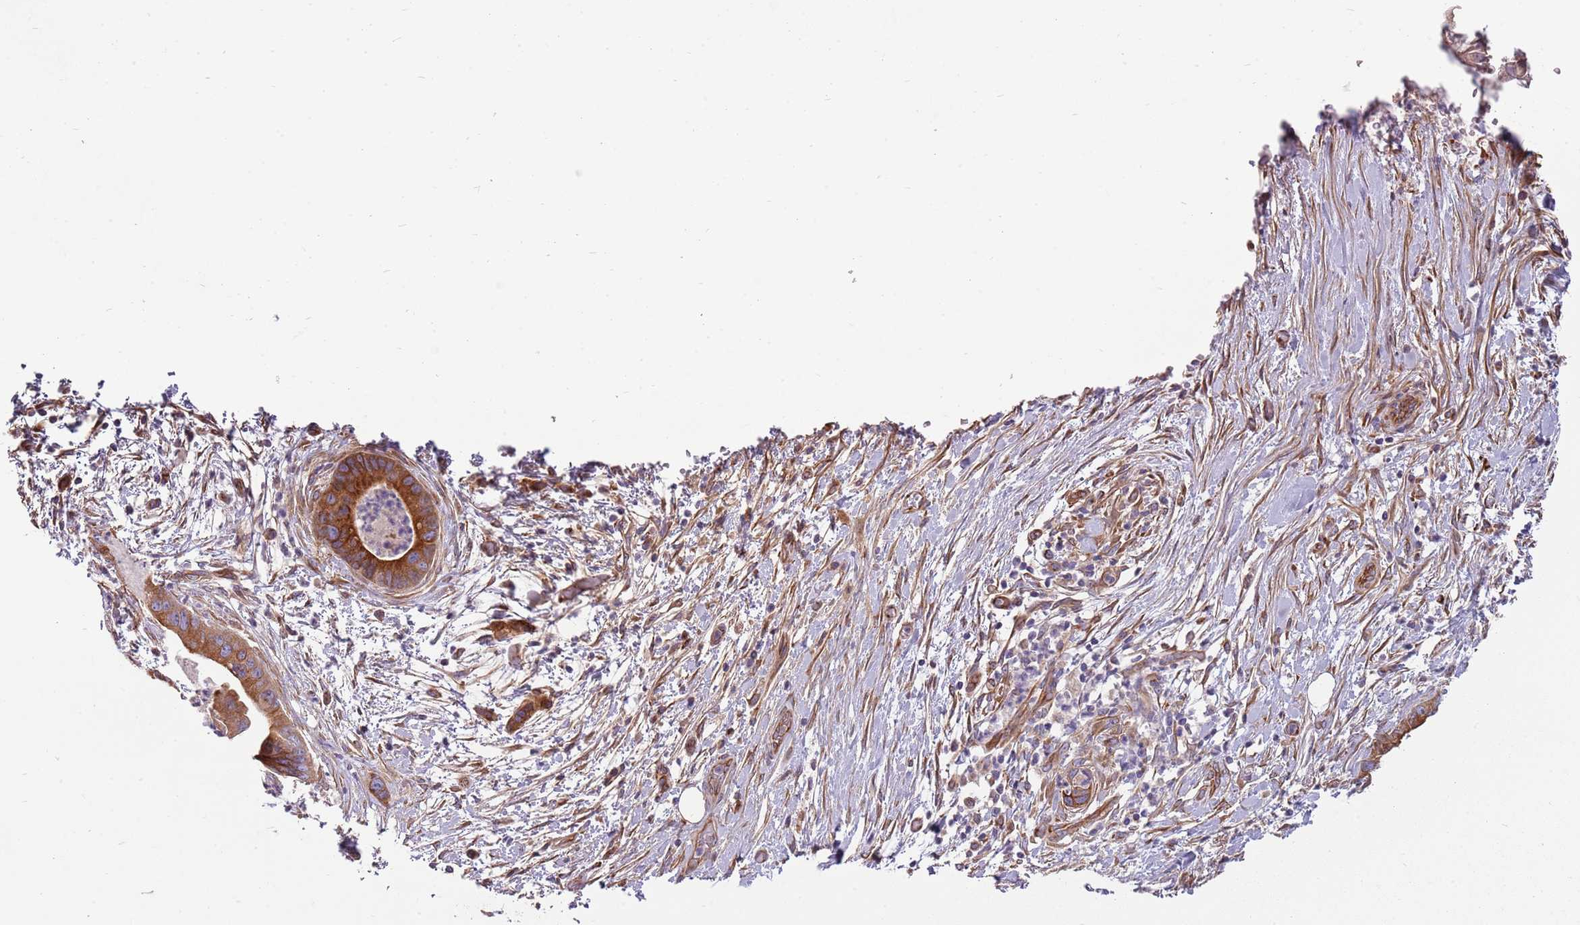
{"staining": {"intensity": "strong", "quantity": ">75%", "location": "cytoplasmic/membranous"}, "tissue": "pancreatic cancer", "cell_type": "Tumor cells", "image_type": "cancer", "snomed": [{"axis": "morphology", "description": "Adenocarcinoma, NOS"}, {"axis": "topography", "description": "Pancreas"}], "caption": "A brown stain highlights strong cytoplasmic/membranous staining of a protein in human adenocarcinoma (pancreatic) tumor cells. (brown staining indicates protein expression, while blue staining denotes nuclei).", "gene": "EMC1", "patient": {"sex": "male", "age": 73}}